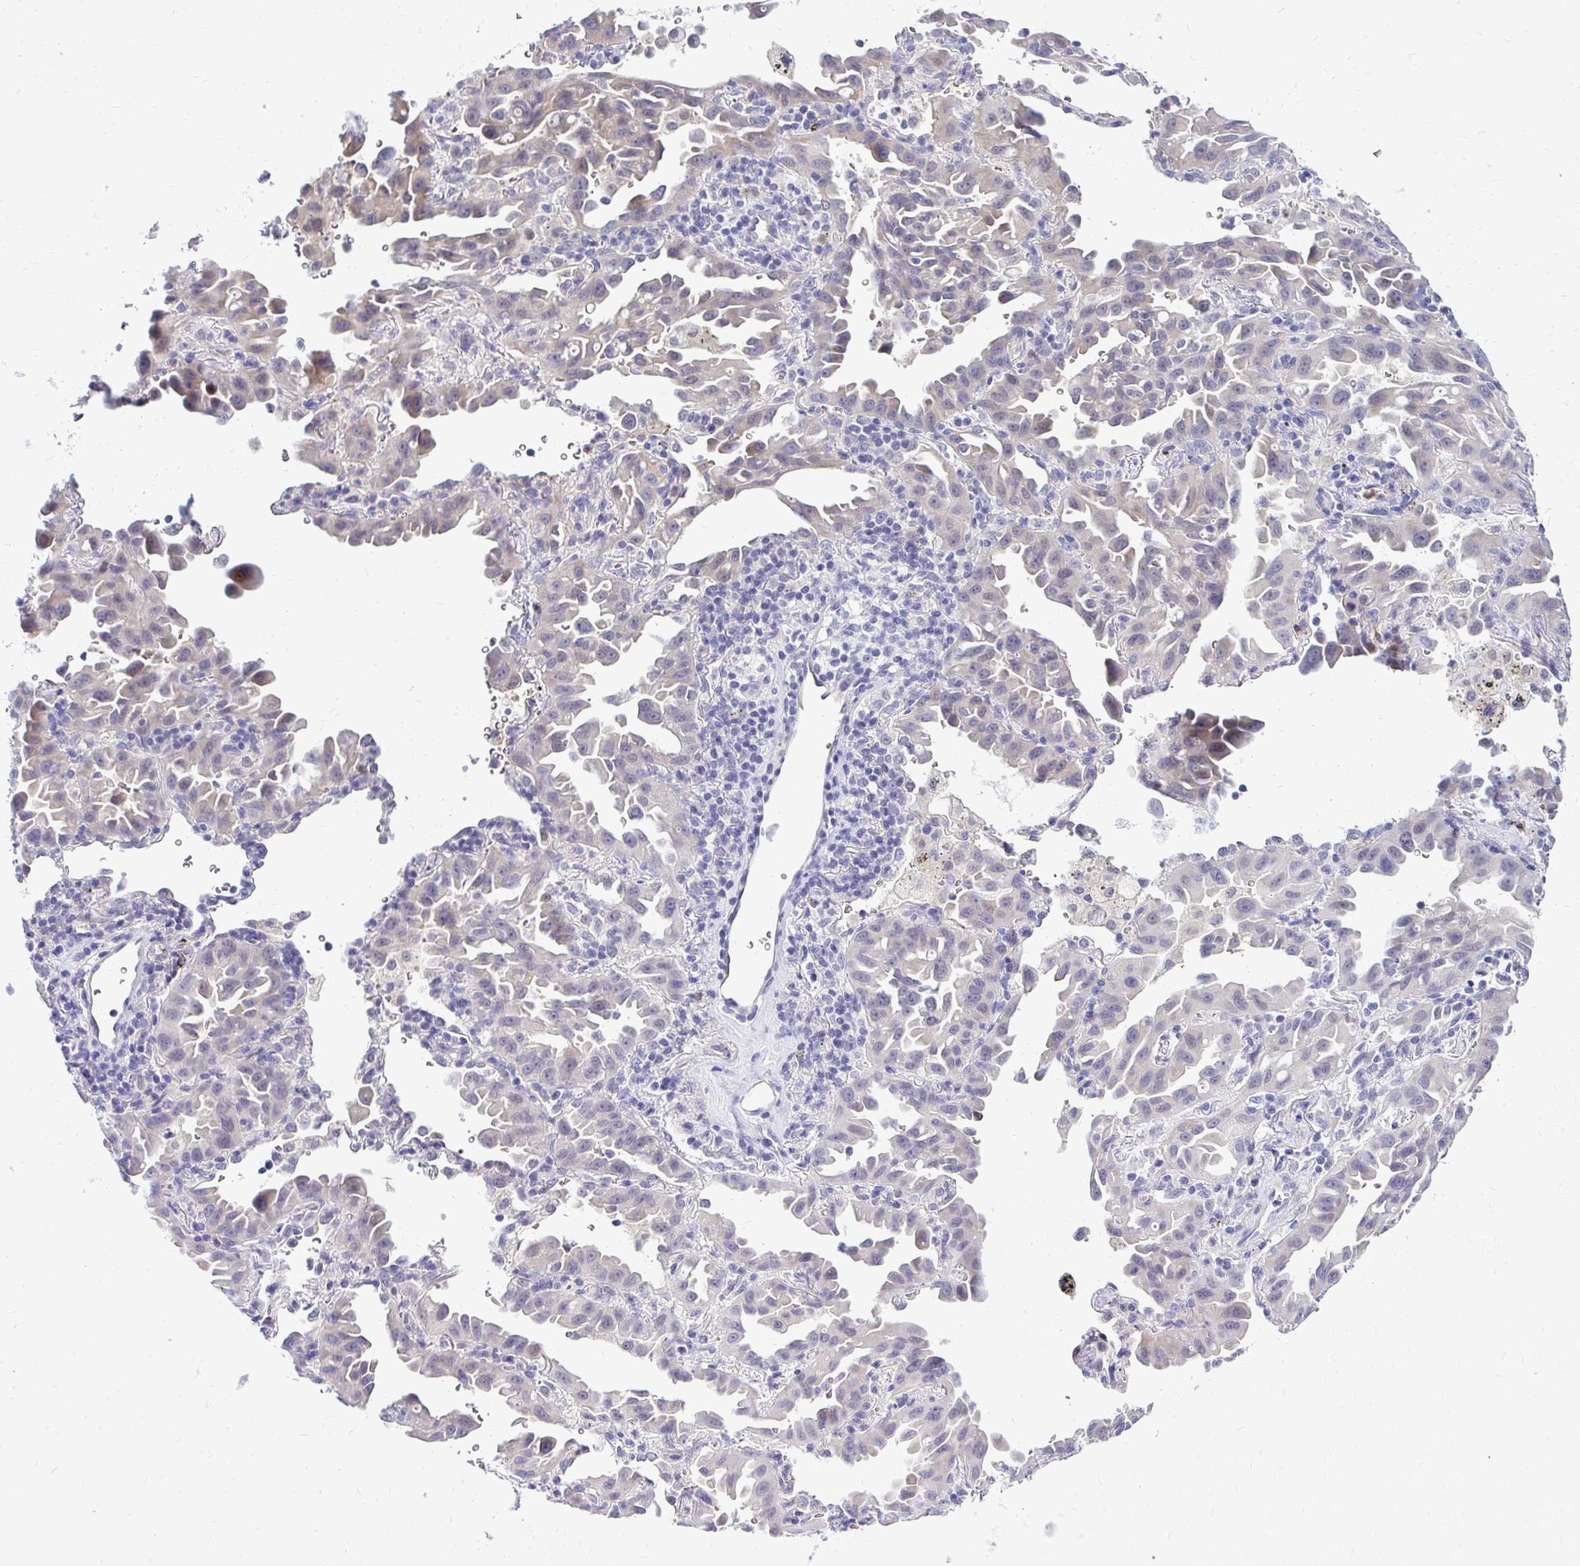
{"staining": {"intensity": "negative", "quantity": "none", "location": "none"}, "tissue": "lung cancer", "cell_type": "Tumor cells", "image_type": "cancer", "snomed": [{"axis": "morphology", "description": "Adenocarcinoma, NOS"}, {"axis": "topography", "description": "Lung"}], "caption": "Image shows no significant protein positivity in tumor cells of lung adenocarcinoma.", "gene": "ZSWIM9", "patient": {"sex": "male", "age": 68}}